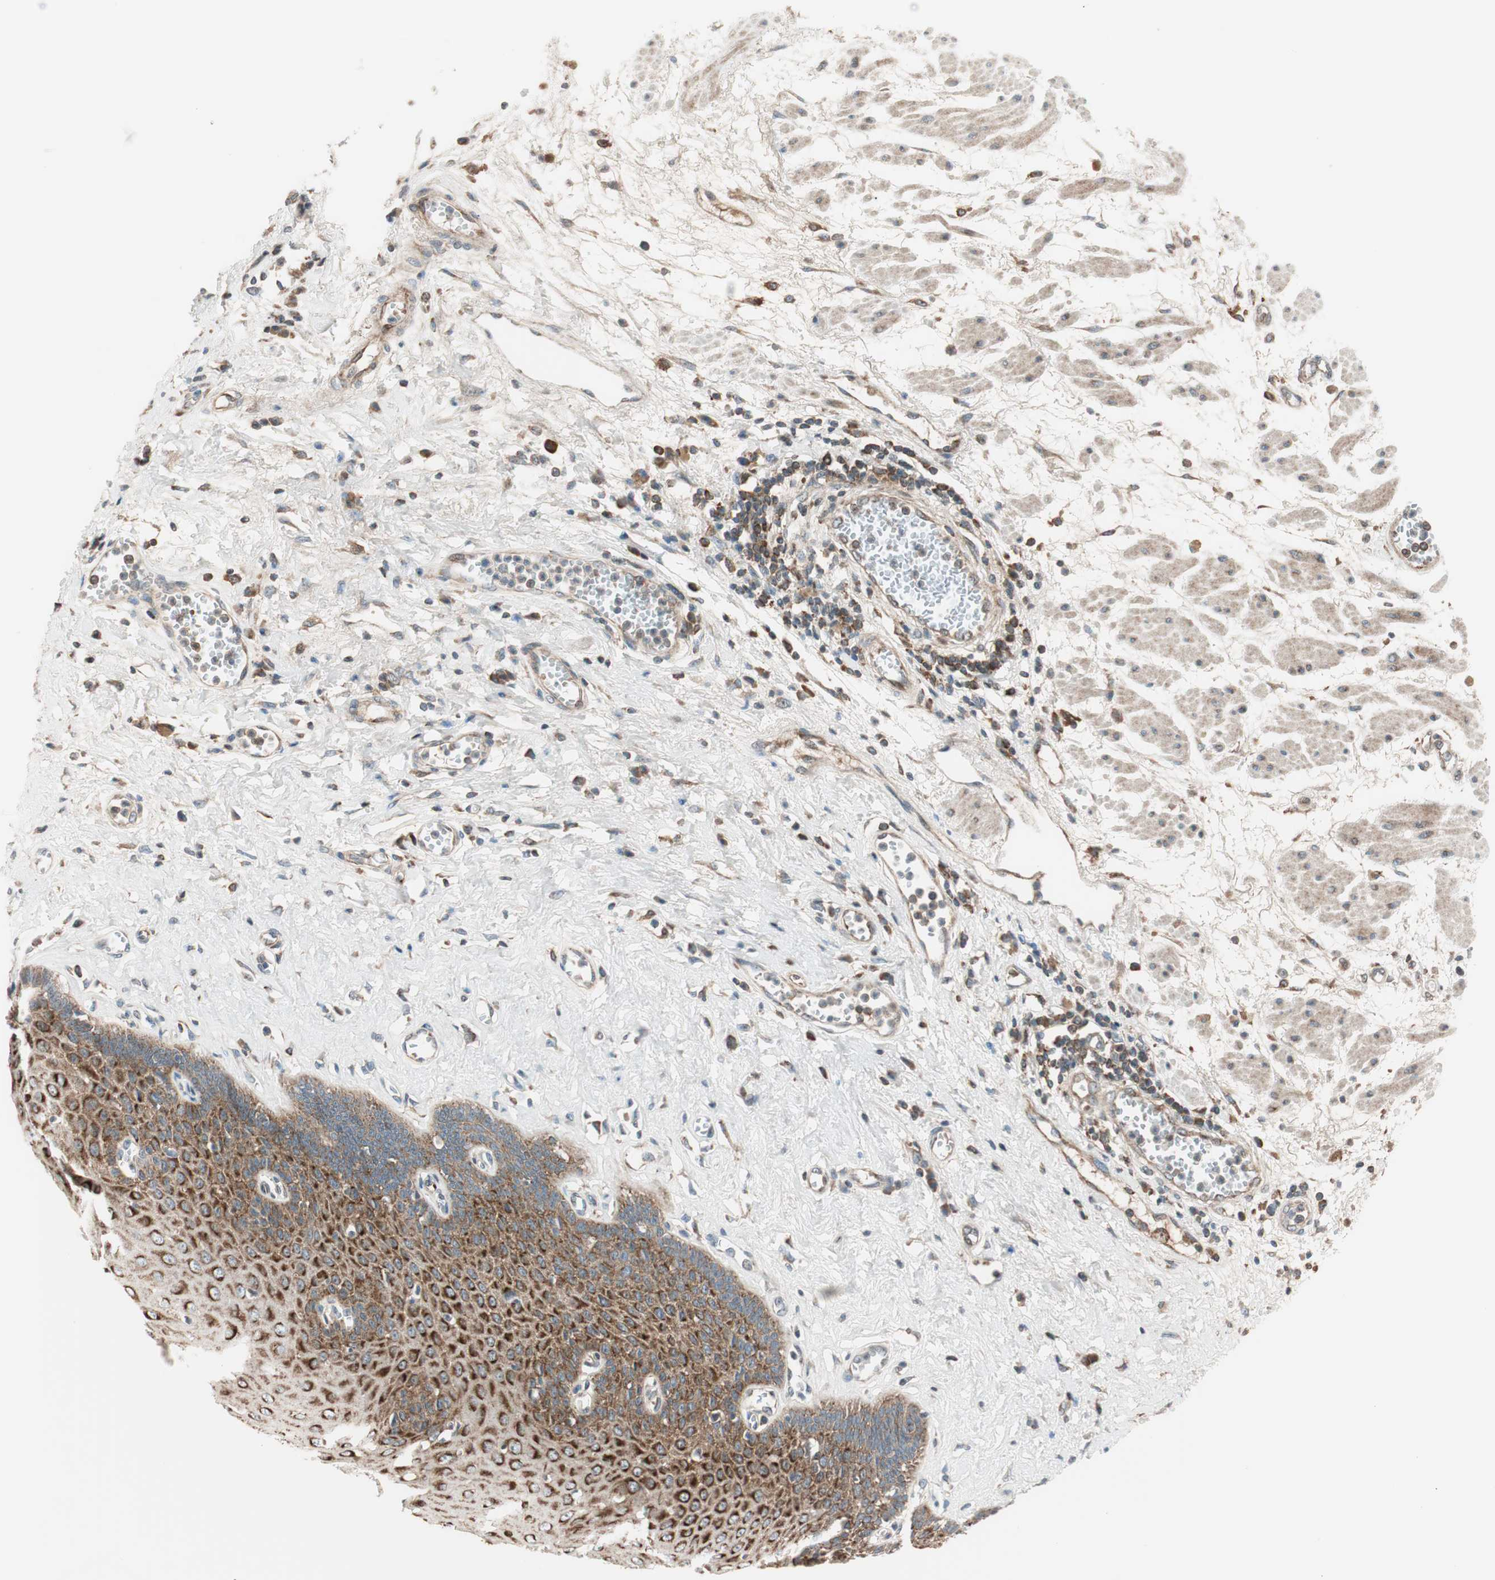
{"staining": {"intensity": "strong", "quantity": ">75%", "location": "cytoplasmic/membranous"}, "tissue": "esophagus", "cell_type": "Squamous epithelial cells", "image_type": "normal", "snomed": [{"axis": "morphology", "description": "Normal tissue, NOS"}, {"axis": "morphology", "description": "Squamous cell carcinoma, NOS"}, {"axis": "topography", "description": "Esophagus"}], "caption": "Unremarkable esophagus exhibits strong cytoplasmic/membranous staining in approximately >75% of squamous epithelial cells.", "gene": "ABI1", "patient": {"sex": "male", "age": 65}}